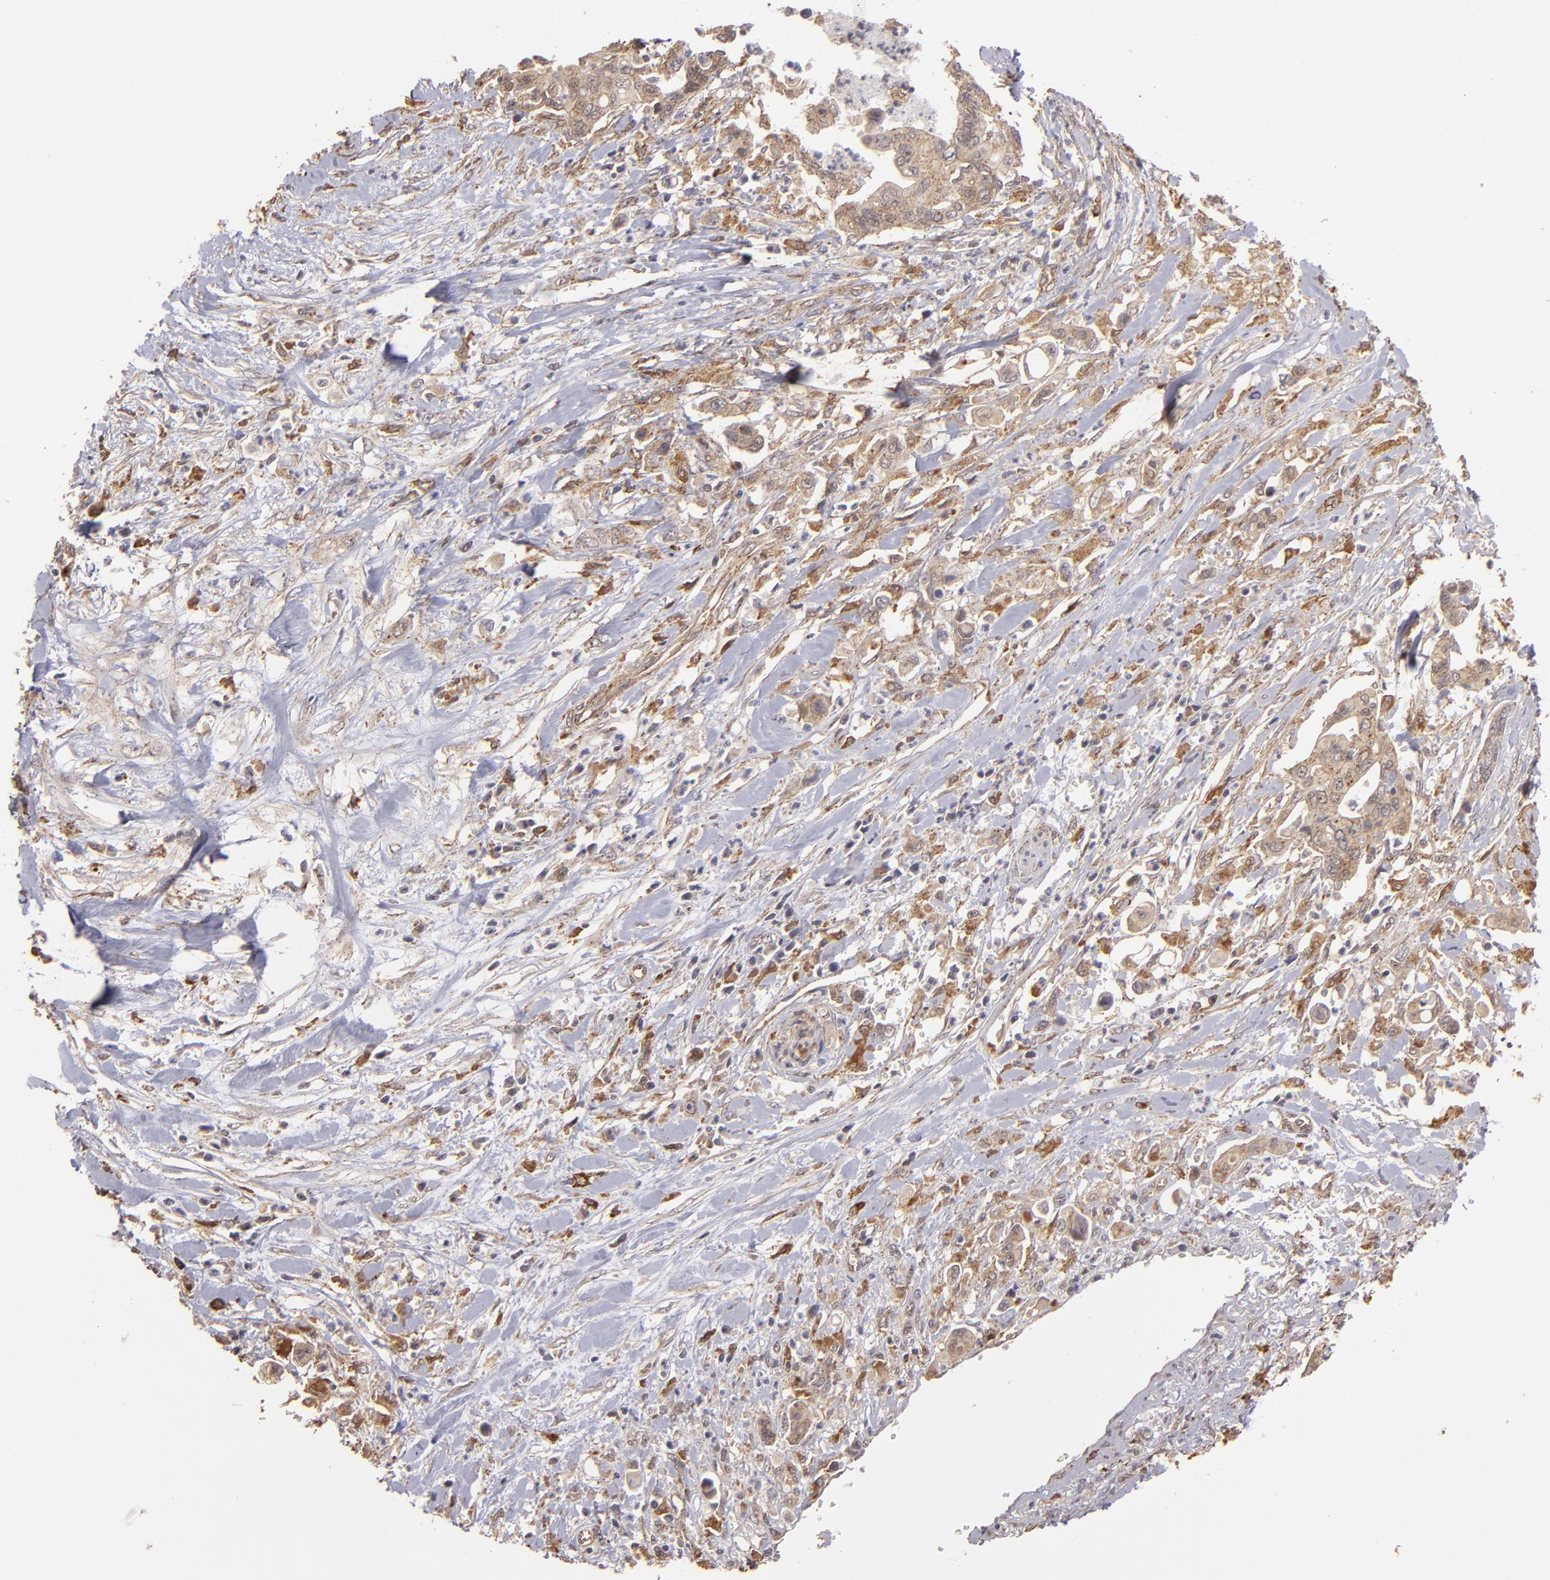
{"staining": {"intensity": "weak", "quantity": ">75%", "location": "cytoplasmic/membranous,nuclear"}, "tissue": "pancreatic cancer", "cell_type": "Tumor cells", "image_type": "cancer", "snomed": [{"axis": "morphology", "description": "Adenocarcinoma, NOS"}, {"axis": "topography", "description": "Pancreas"}], "caption": "IHC (DAB) staining of human pancreatic cancer displays weak cytoplasmic/membranous and nuclear protein staining in approximately >75% of tumor cells.", "gene": "SIPA1L1", "patient": {"sex": "female", "age": 70}}